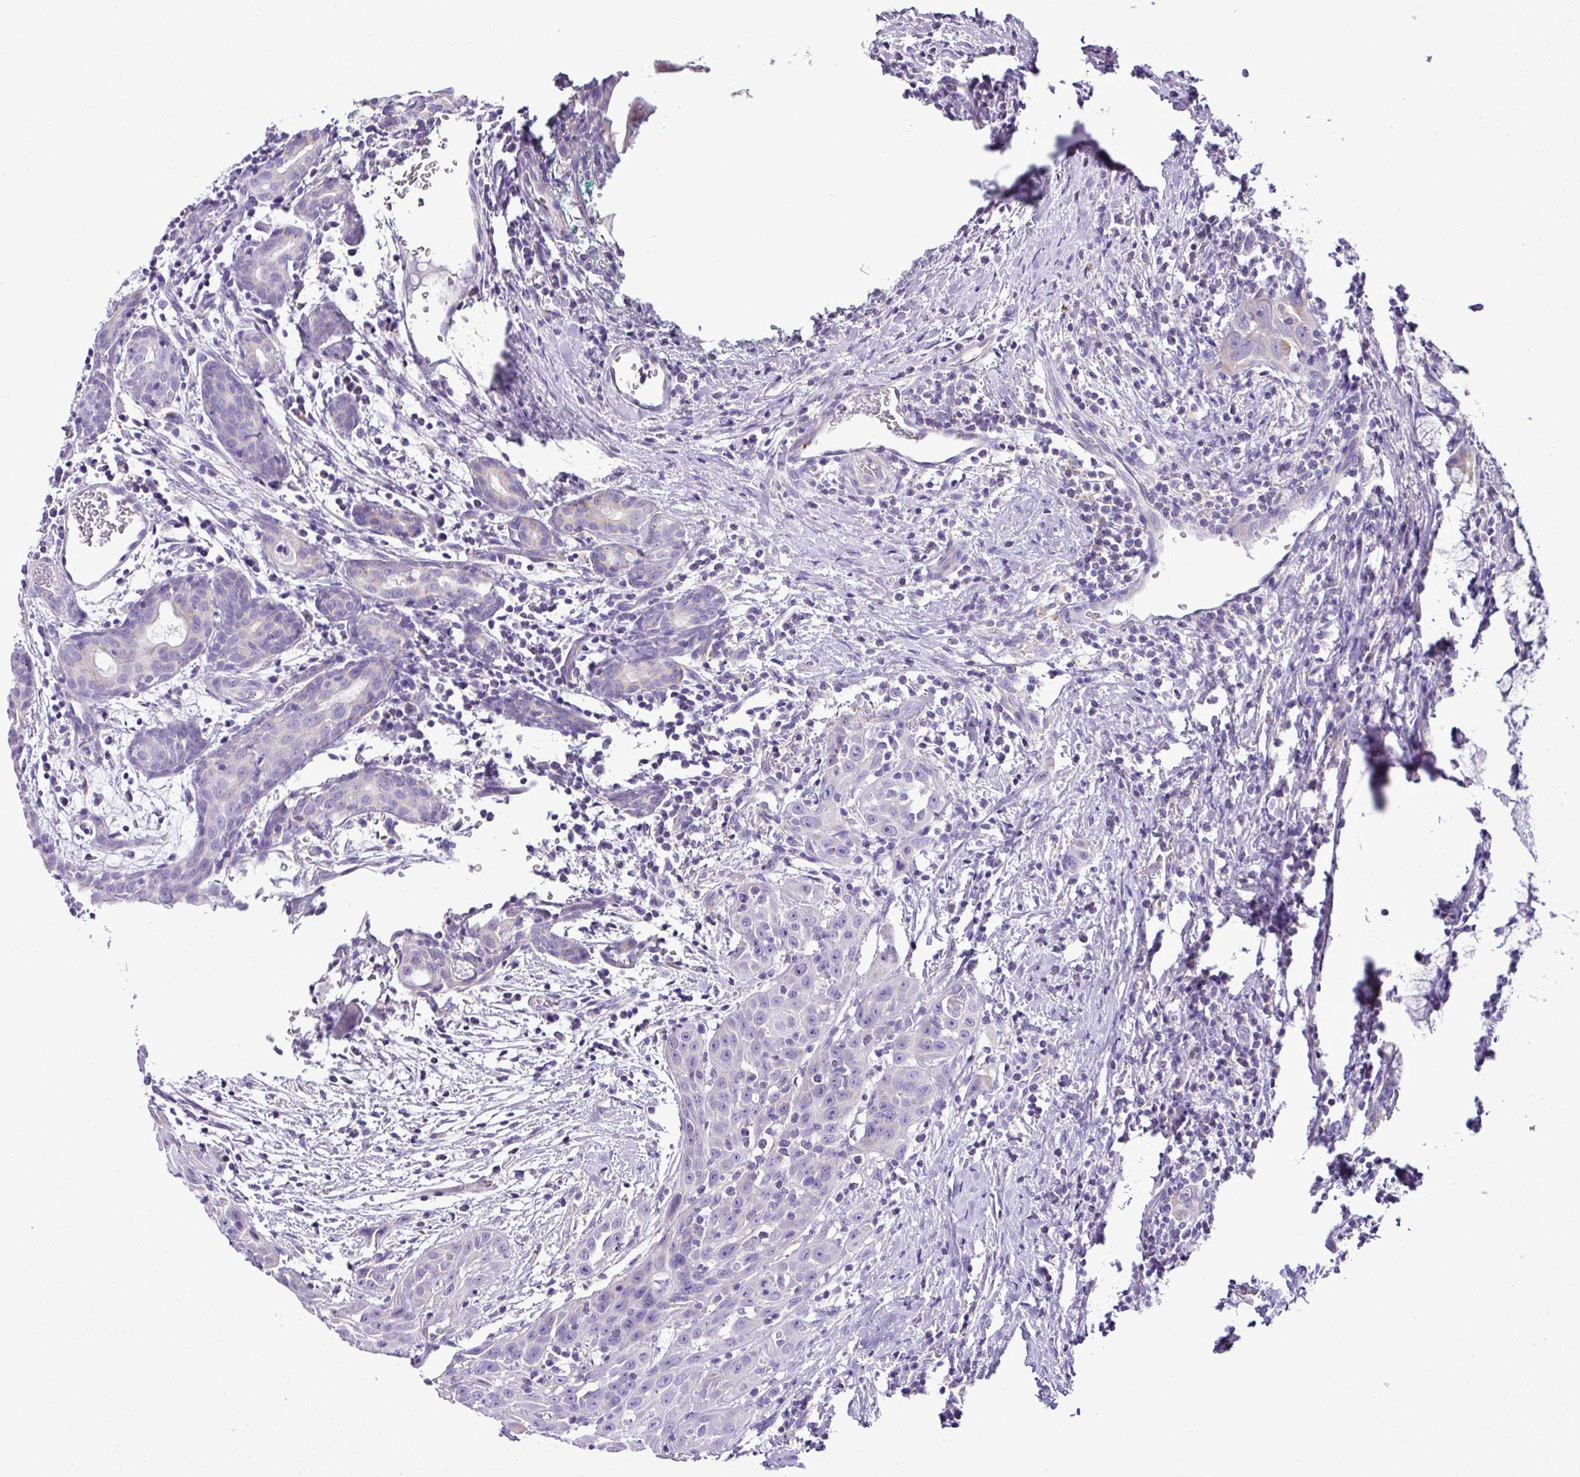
{"staining": {"intensity": "negative", "quantity": "none", "location": "none"}, "tissue": "head and neck cancer", "cell_type": "Tumor cells", "image_type": "cancer", "snomed": [{"axis": "morphology", "description": "Squamous cell carcinoma, NOS"}, {"axis": "topography", "description": "Oral tissue"}, {"axis": "topography", "description": "Head-Neck"}], "caption": "Head and neck squamous cell carcinoma stained for a protein using immunohistochemistry (IHC) demonstrates no expression tumor cells.", "gene": "PGAP4", "patient": {"sex": "female", "age": 50}}